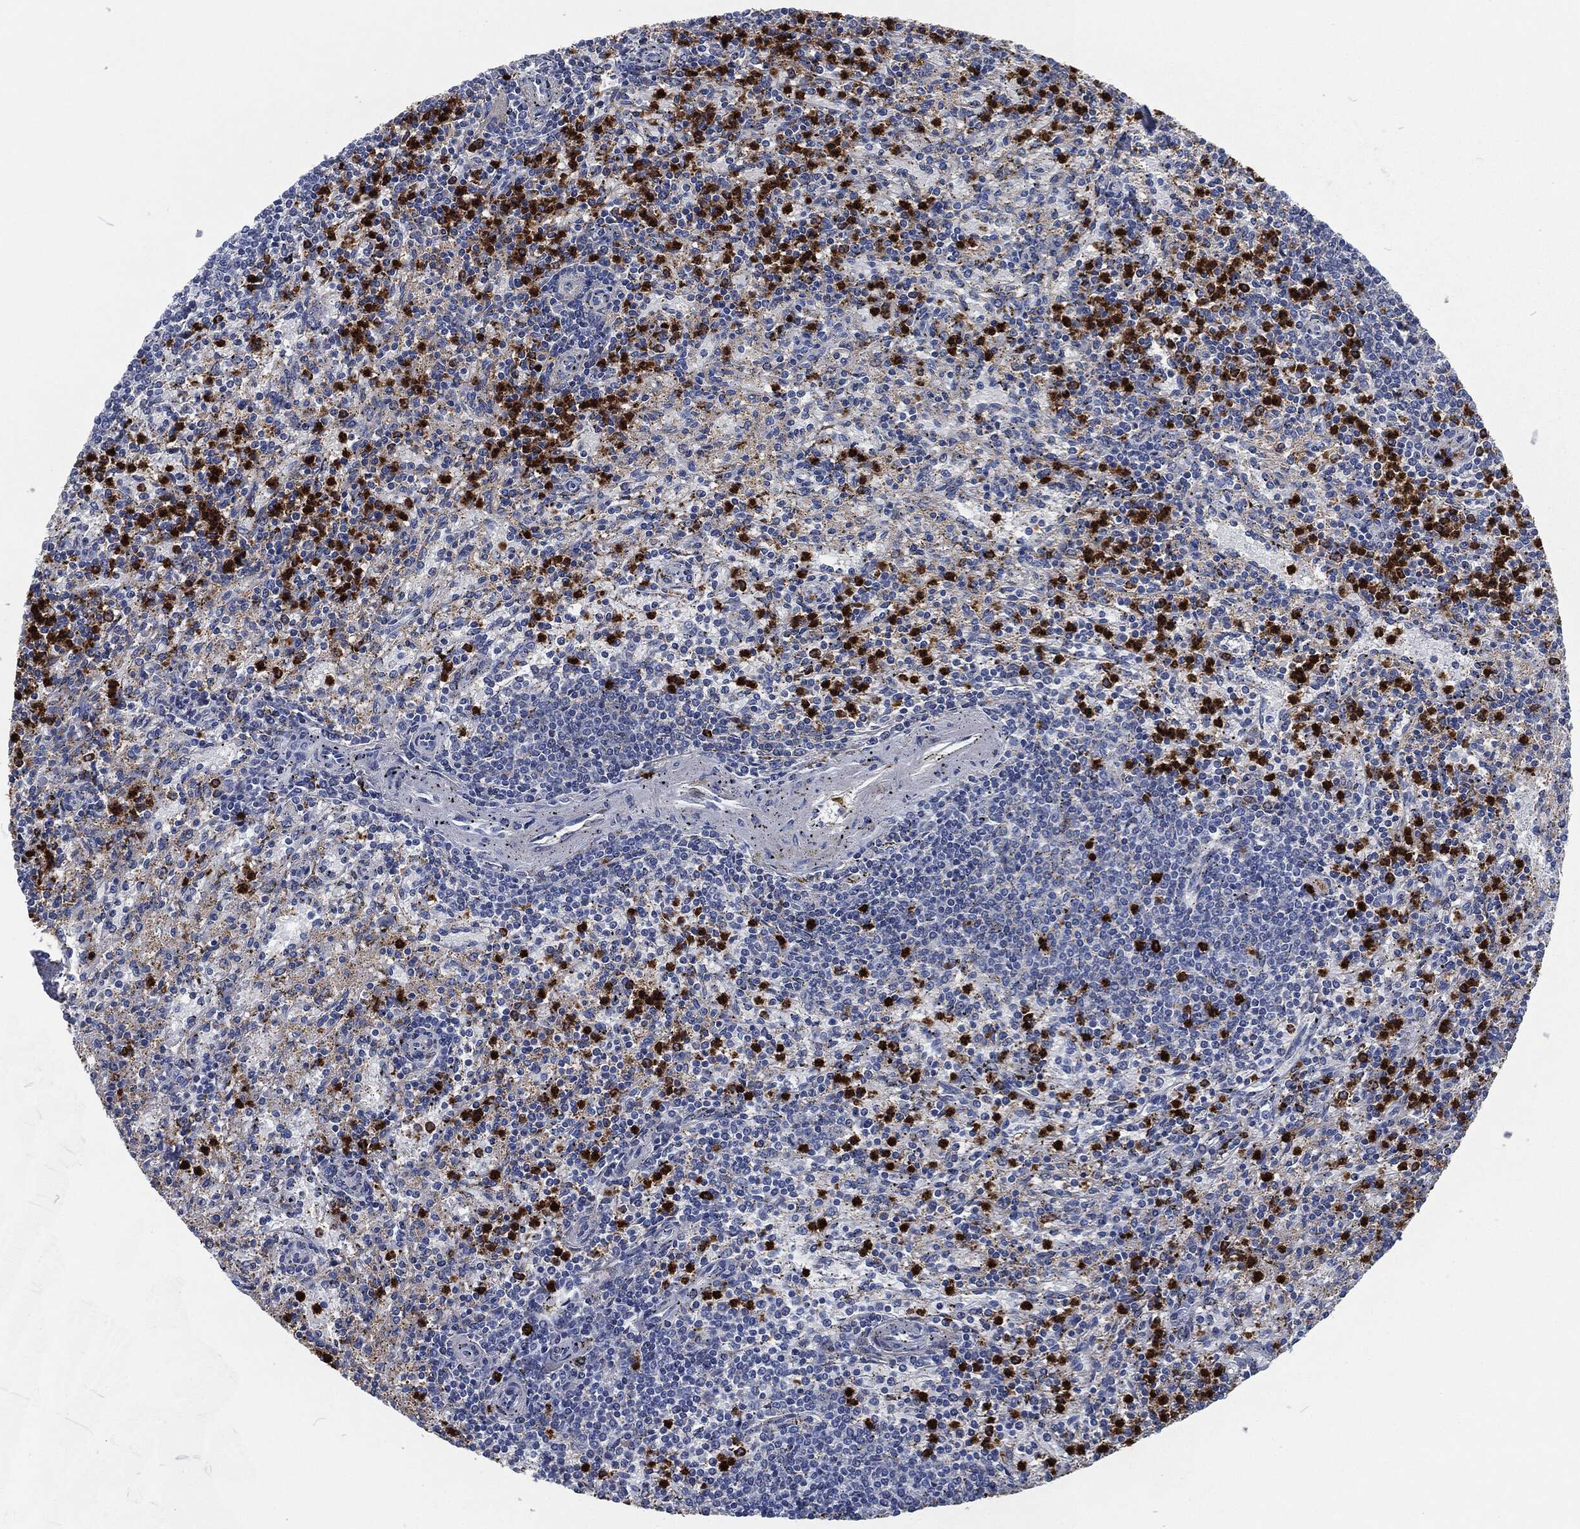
{"staining": {"intensity": "strong", "quantity": "25%-75%", "location": "cytoplasmic/membranous"}, "tissue": "spleen", "cell_type": "Cells in red pulp", "image_type": "normal", "snomed": [{"axis": "morphology", "description": "Normal tissue, NOS"}, {"axis": "topography", "description": "Spleen"}], "caption": "IHC (DAB) staining of unremarkable spleen demonstrates strong cytoplasmic/membranous protein positivity in about 25%-75% of cells in red pulp. The staining is performed using DAB (3,3'-diaminobenzidine) brown chromogen to label protein expression. The nuclei are counter-stained blue using hematoxylin.", "gene": "MPO", "patient": {"sex": "female", "age": 37}}